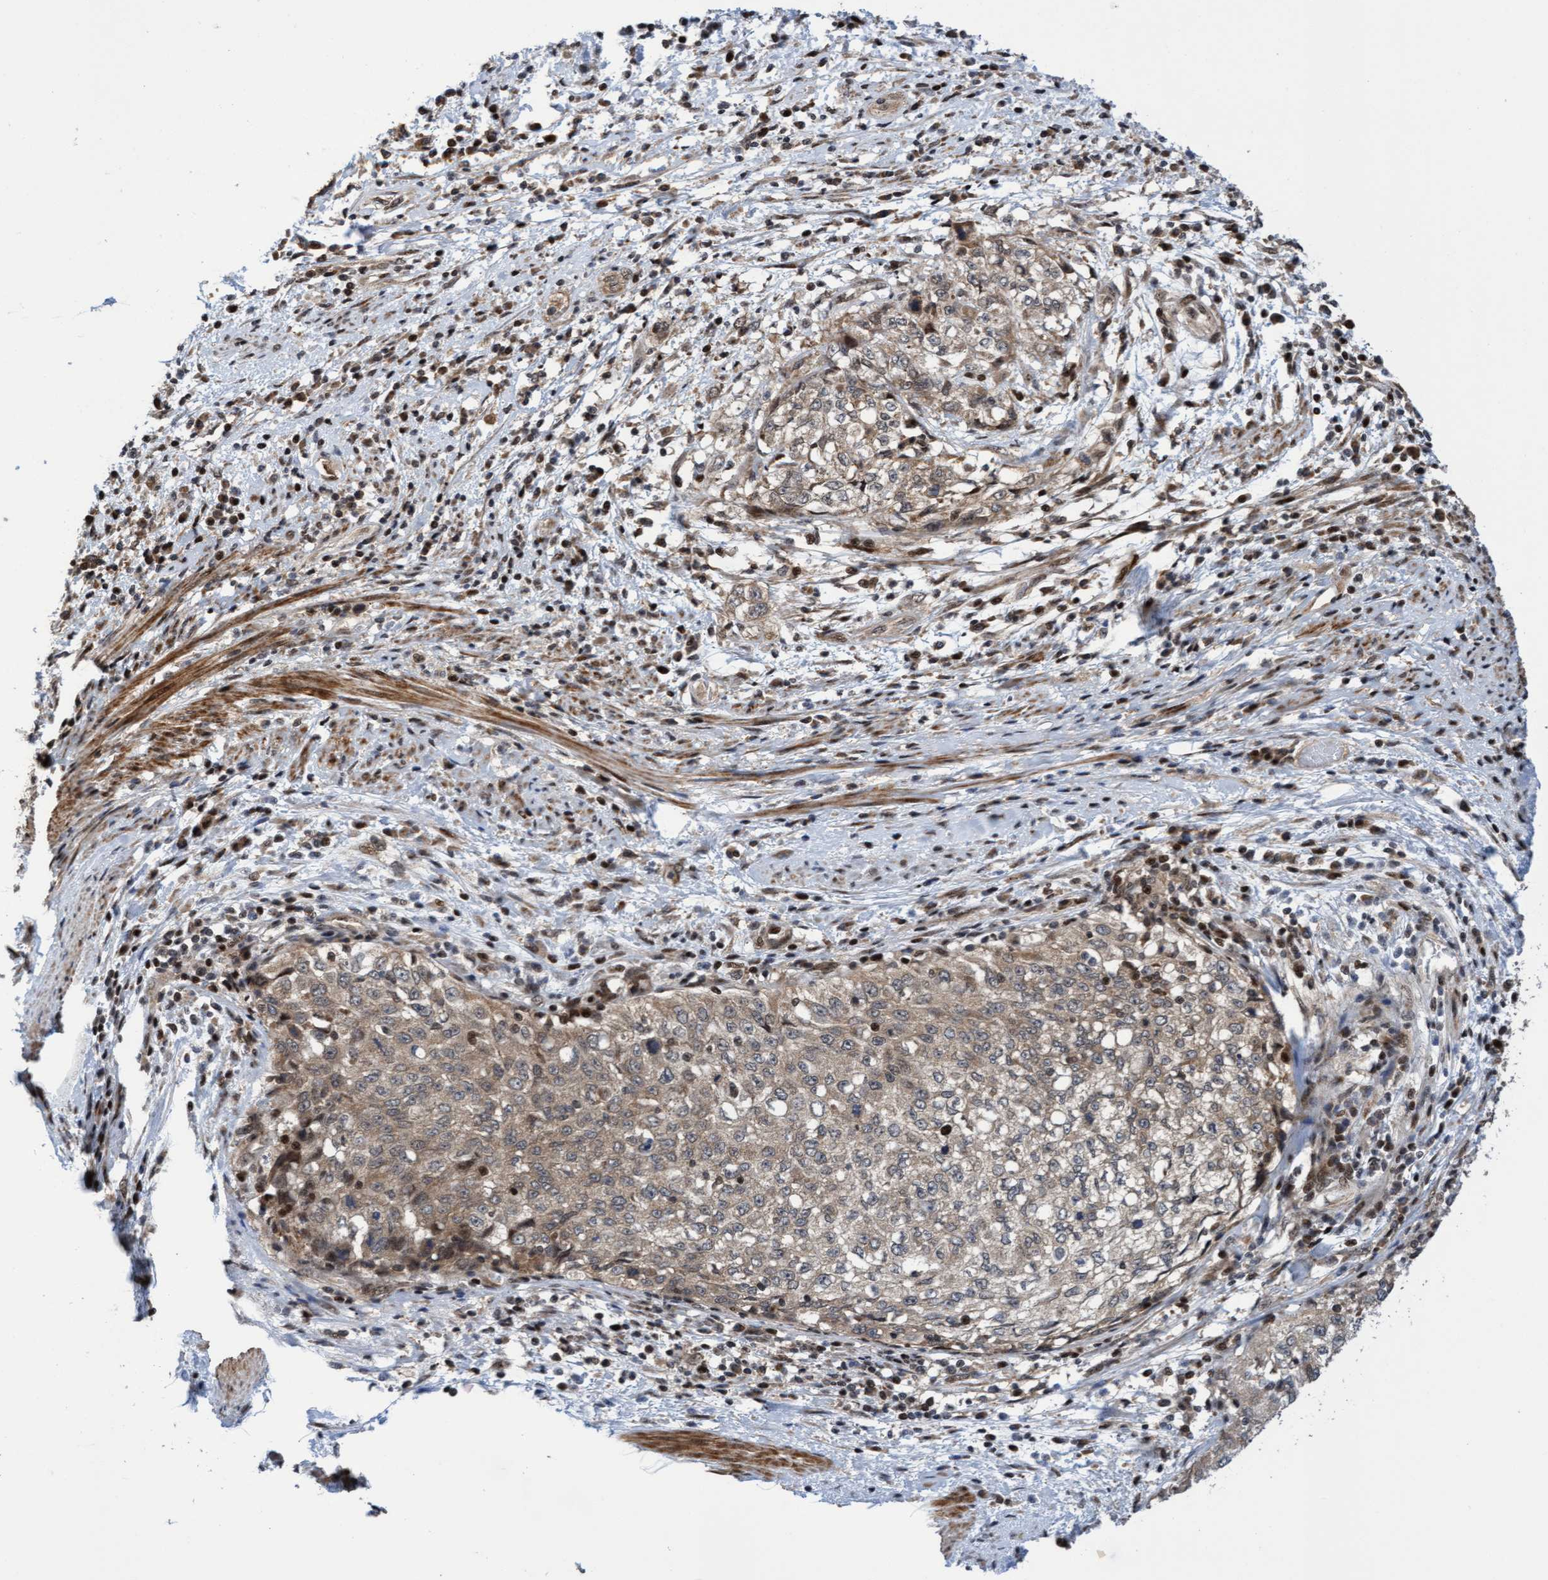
{"staining": {"intensity": "weak", "quantity": ">75%", "location": "cytoplasmic/membranous"}, "tissue": "cervical cancer", "cell_type": "Tumor cells", "image_type": "cancer", "snomed": [{"axis": "morphology", "description": "Squamous cell carcinoma, NOS"}, {"axis": "topography", "description": "Cervix"}], "caption": "Immunohistochemical staining of cervical cancer (squamous cell carcinoma) displays low levels of weak cytoplasmic/membranous protein expression in approximately >75% of tumor cells.", "gene": "ITFG1", "patient": {"sex": "female", "age": 57}}